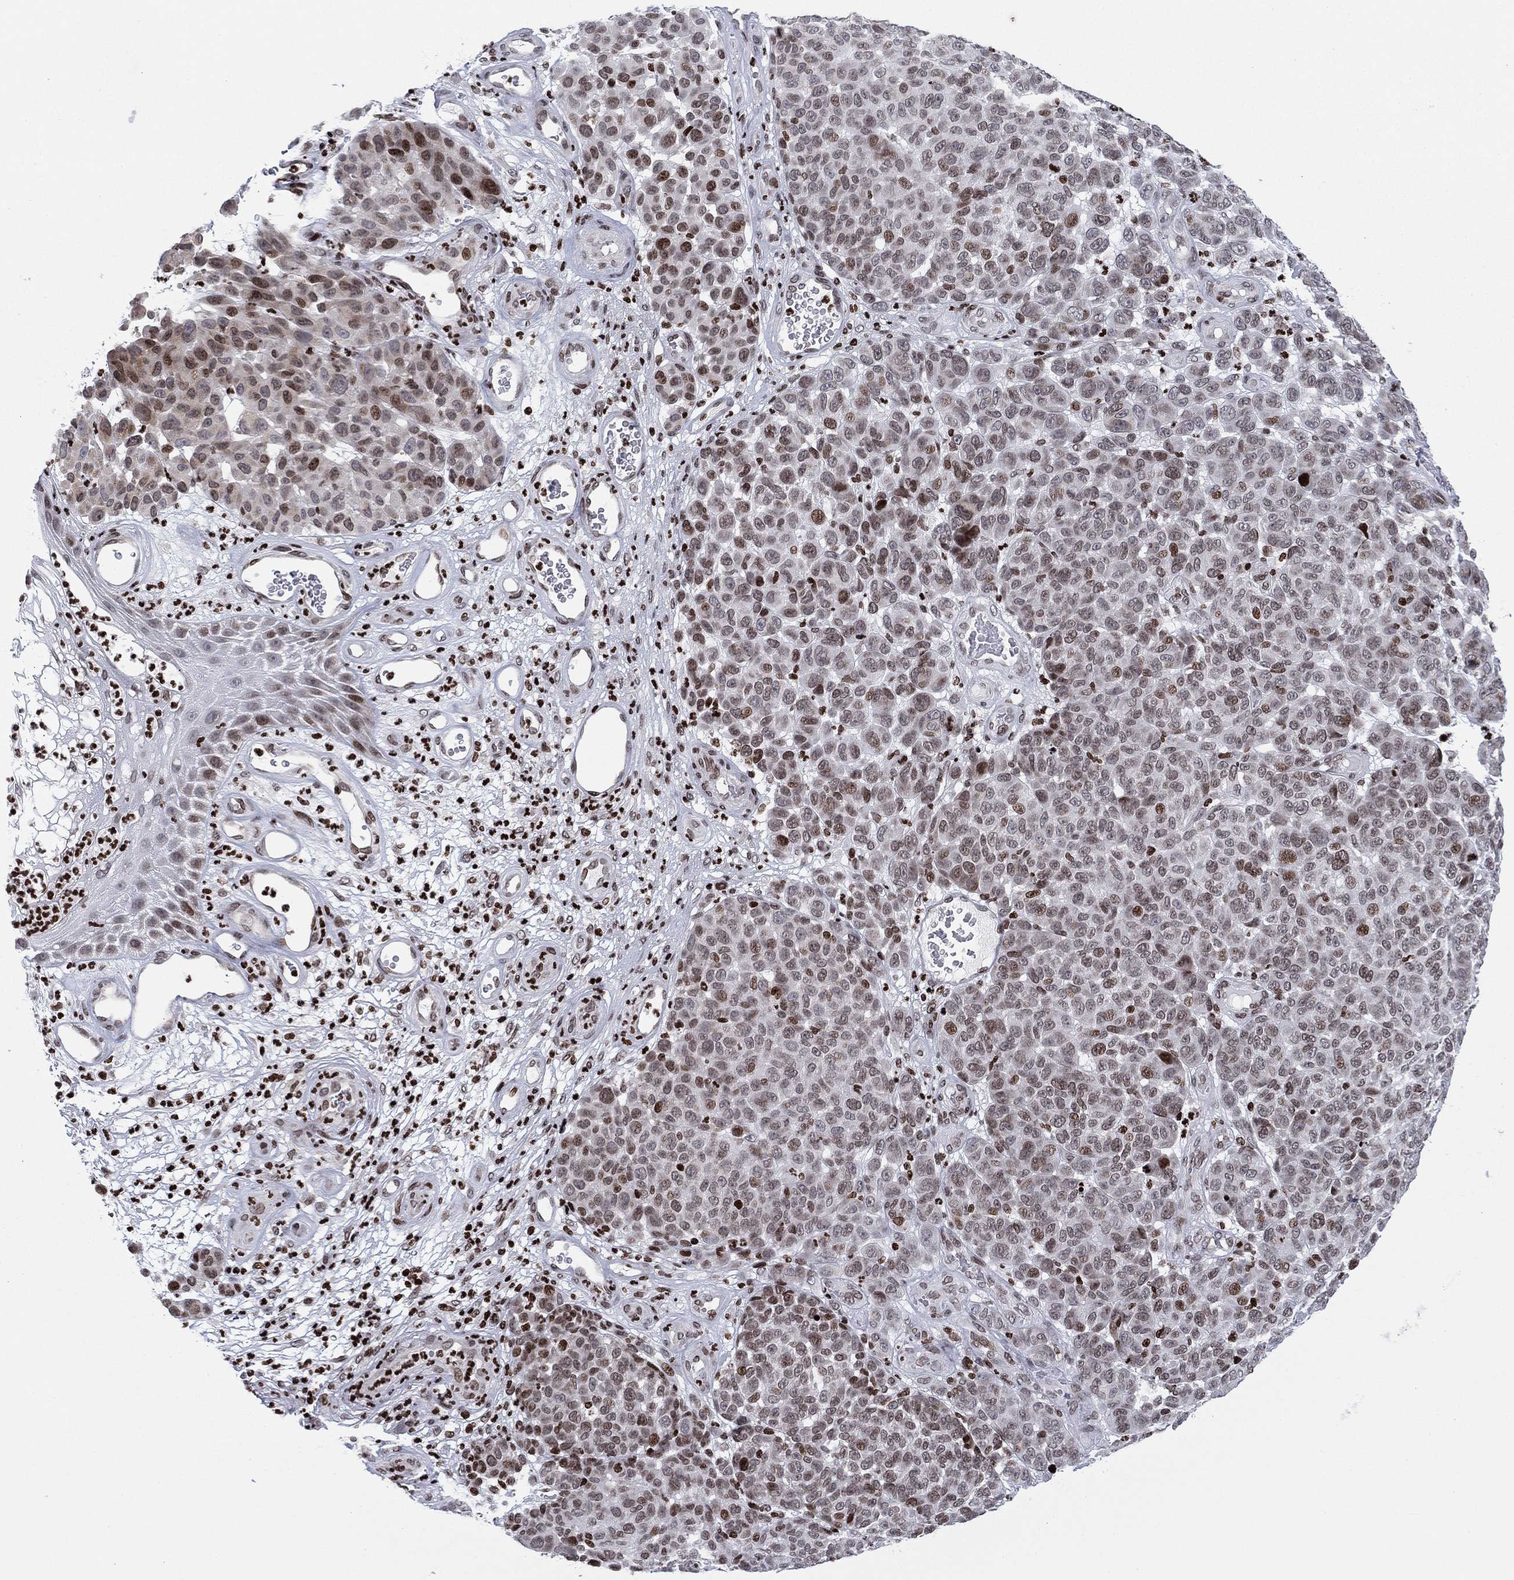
{"staining": {"intensity": "moderate", "quantity": "<25%", "location": "nuclear"}, "tissue": "melanoma", "cell_type": "Tumor cells", "image_type": "cancer", "snomed": [{"axis": "morphology", "description": "Malignant melanoma, NOS"}, {"axis": "topography", "description": "Skin"}], "caption": "Human melanoma stained with a brown dye displays moderate nuclear positive positivity in about <25% of tumor cells.", "gene": "MFSD14A", "patient": {"sex": "male", "age": 59}}